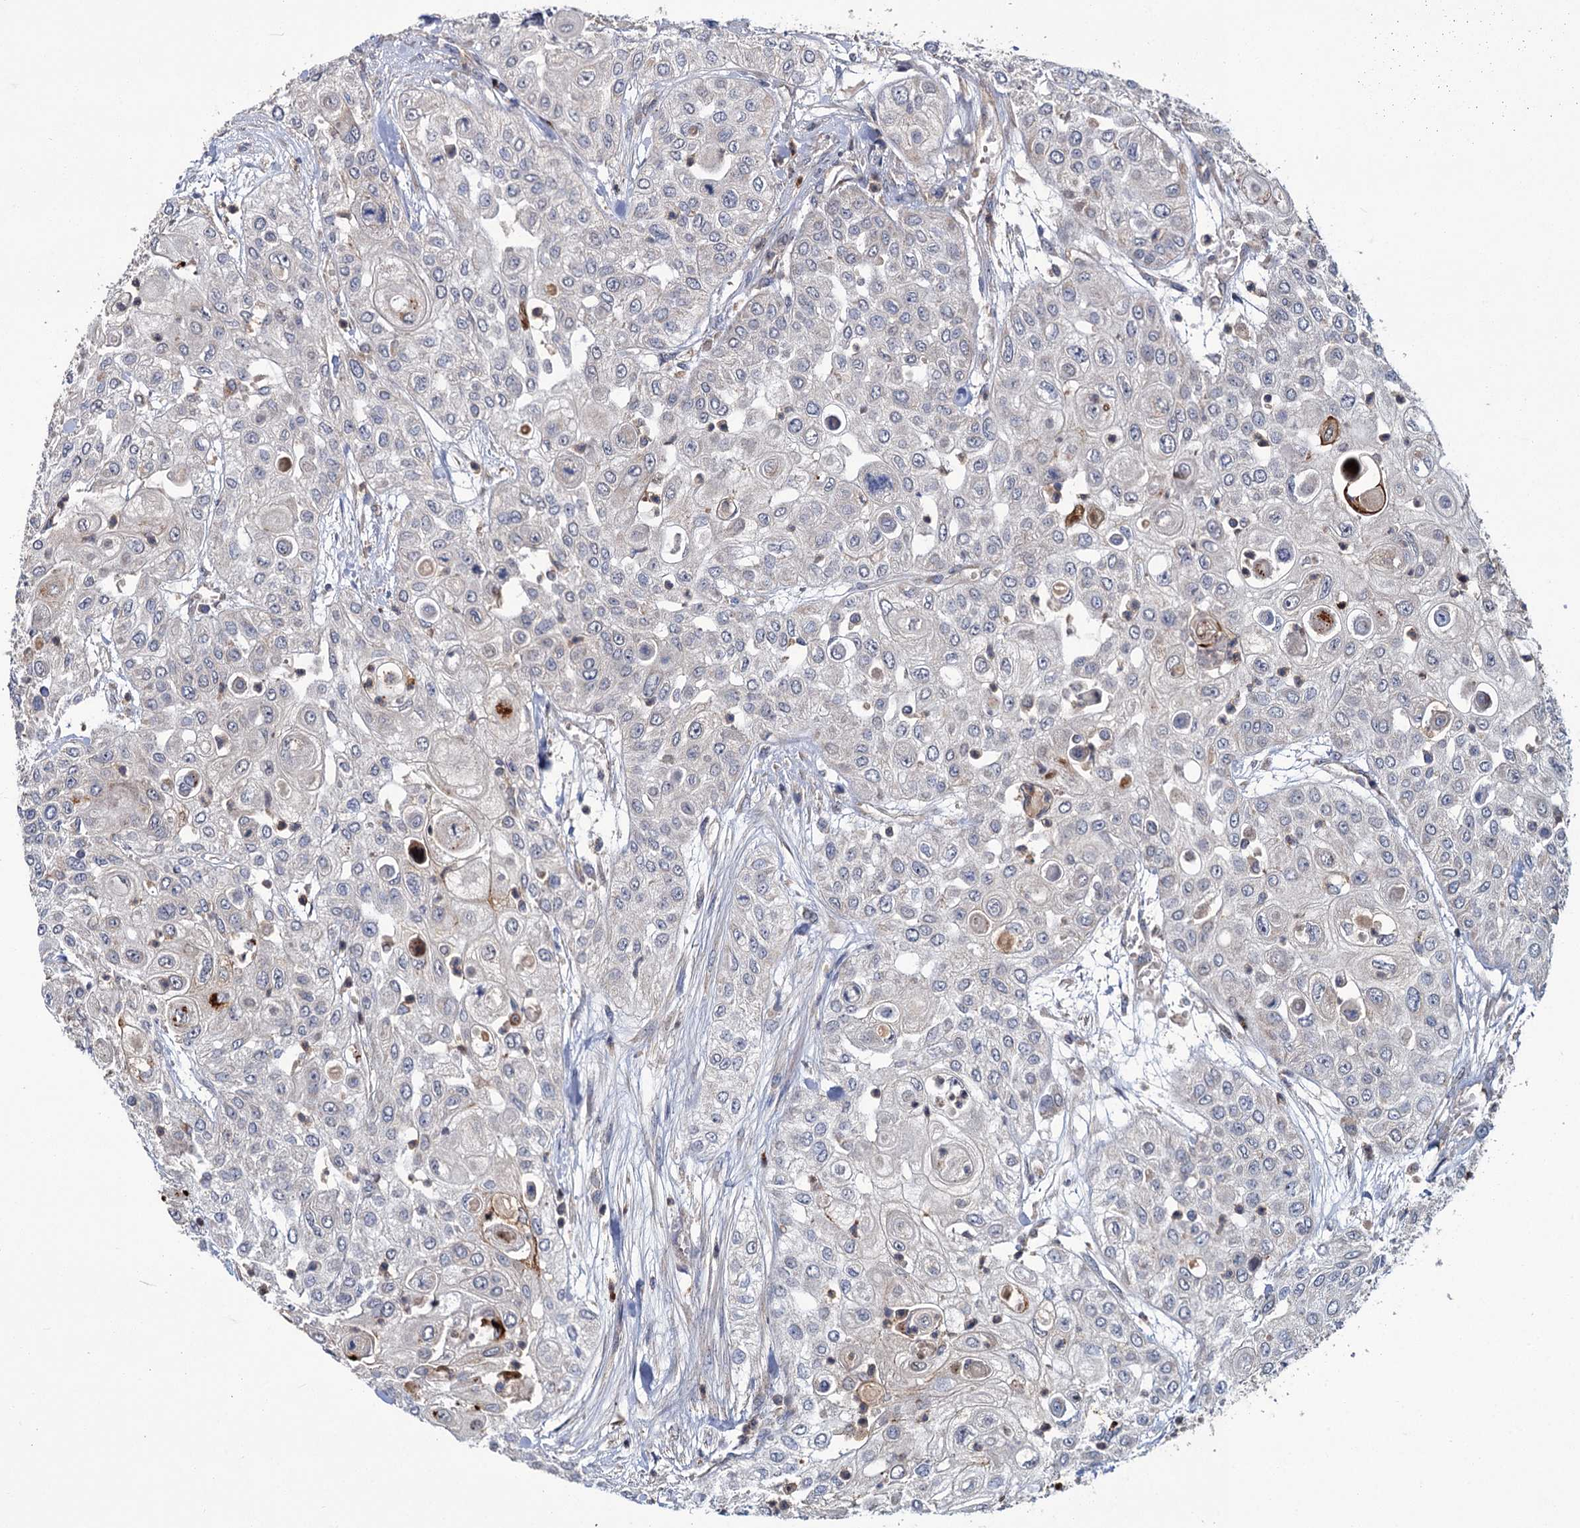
{"staining": {"intensity": "negative", "quantity": "none", "location": "none"}, "tissue": "urothelial cancer", "cell_type": "Tumor cells", "image_type": "cancer", "snomed": [{"axis": "morphology", "description": "Urothelial carcinoma, High grade"}, {"axis": "topography", "description": "Urinary bladder"}], "caption": "This is a photomicrograph of immunohistochemistry staining of high-grade urothelial carcinoma, which shows no expression in tumor cells. (DAB immunohistochemistry with hematoxylin counter stain).", "gene": "DYNC2H1", "patient": {"sex": "female", "age": 79}}